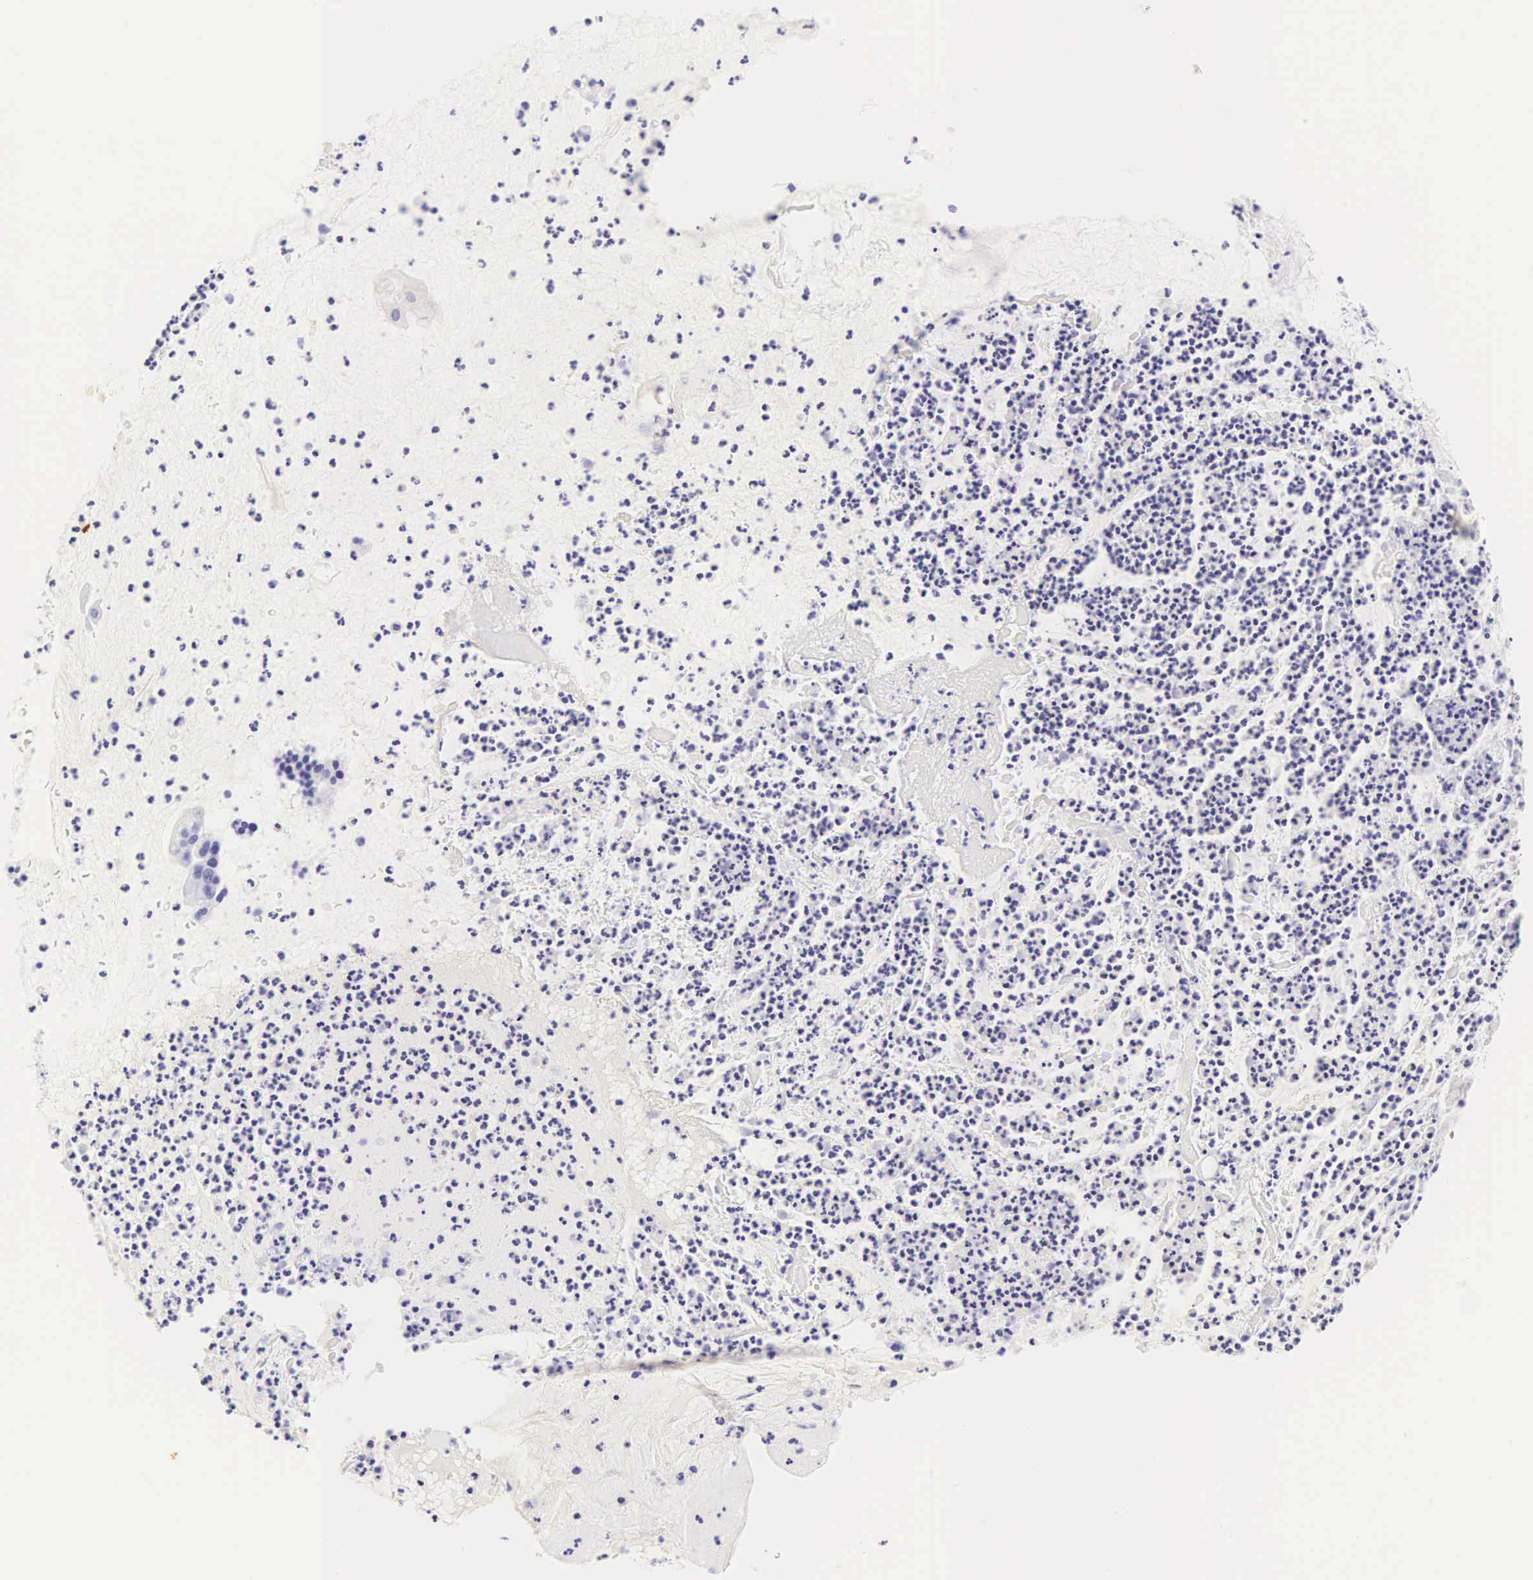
{"staining": {"intensity": "negative", "quantity": "none", "location": "none"}, "tissue": "cervical cancer", "cell_type": "Tumor cells", "image_type": "cancer", "snomed": [{"axis": "morphology", "description": "Adenocarcinoma, NOS"}, {"axis": "topography", "description": "Cervix"}], "caption": "The IHC micrograph has no significant staining in tumor cells of cervical adenocarcinoma tissue. (DAB immunohistochemistry with hematoxylin counter stain).", "gene": "CD1A", "patient": {"sex": "female", "age": 41}}